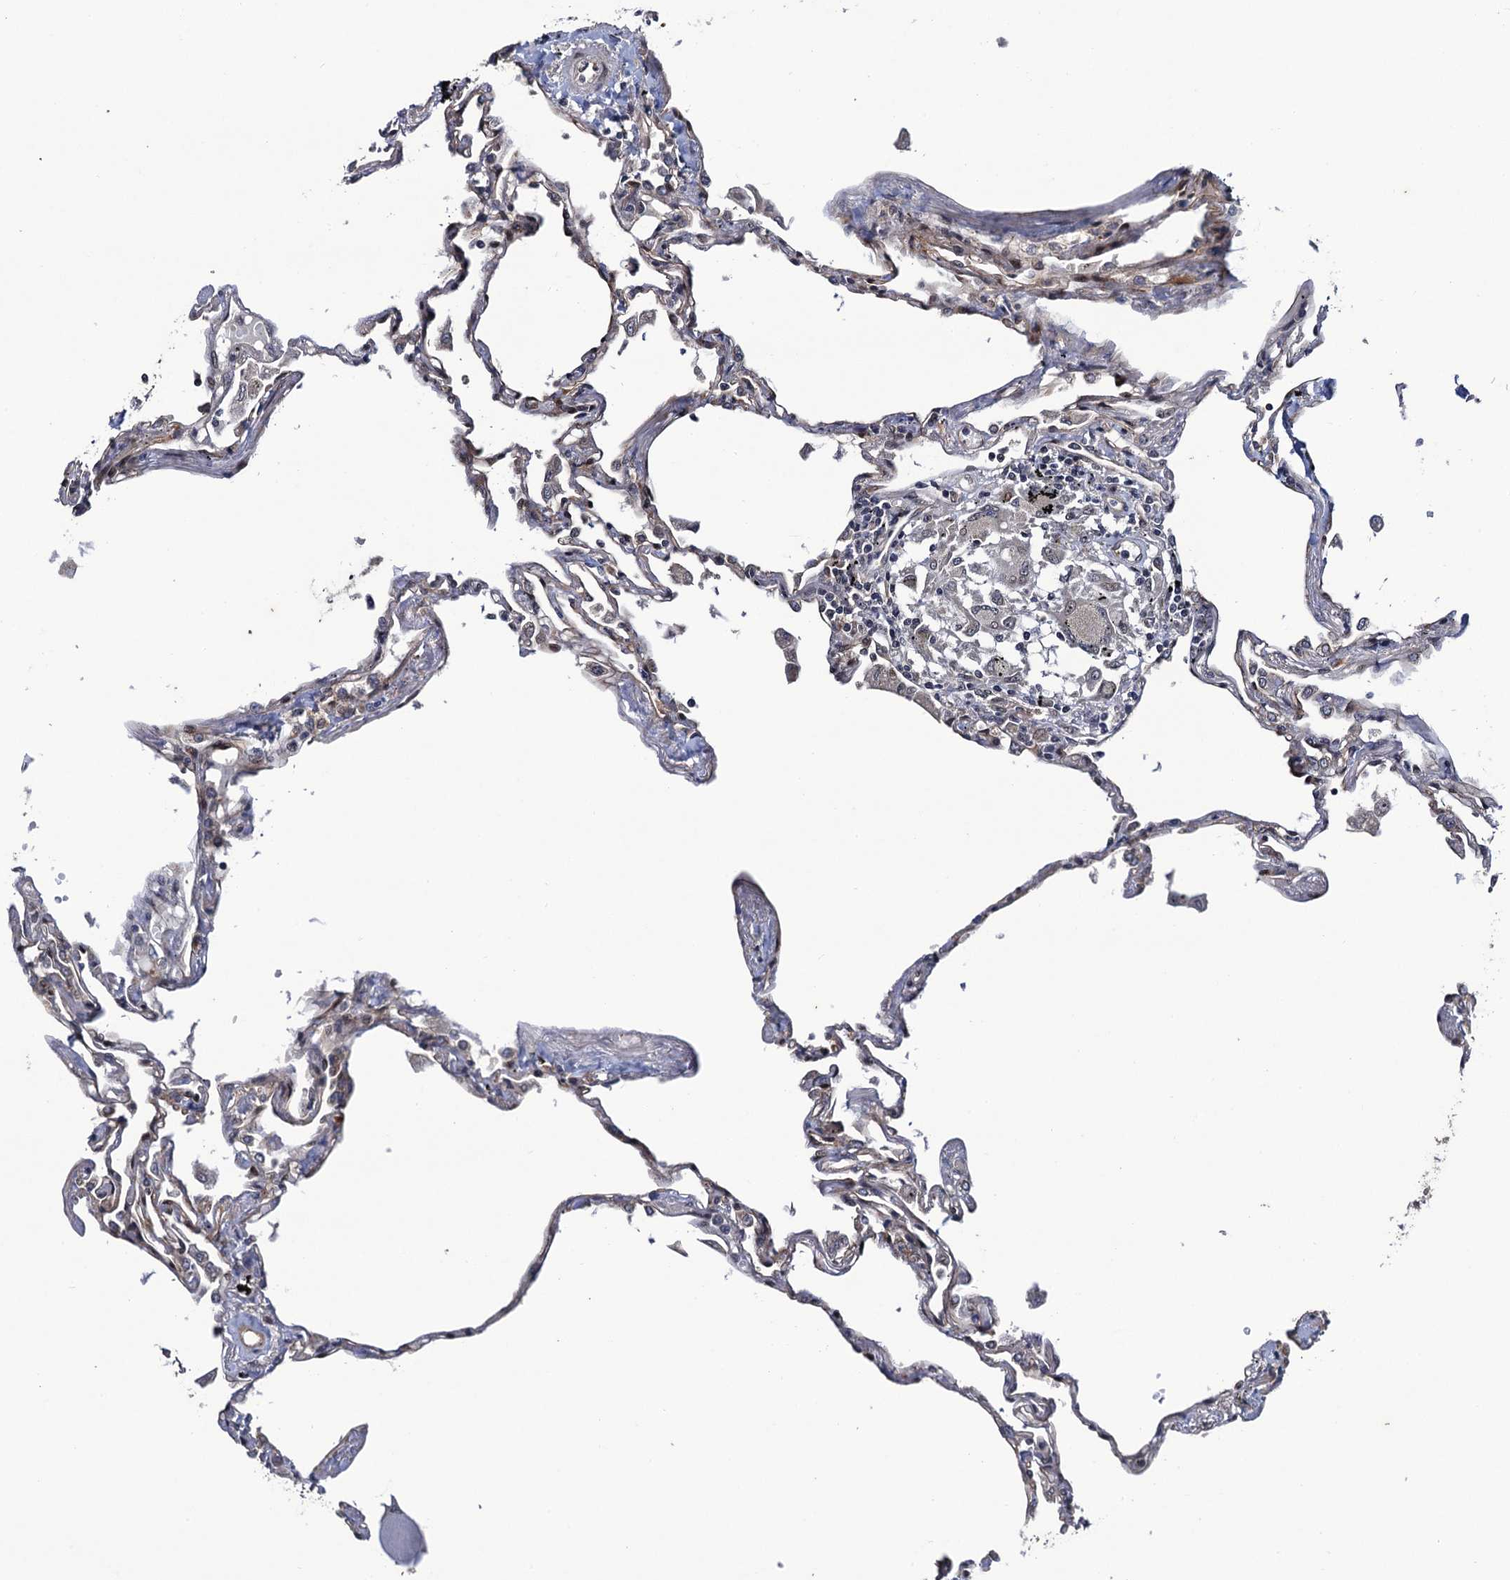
{"staining": {"intensity": "moderate", "quantity": "<25%", "location": "cytoplasmic/membranous,nuclear"}, "tissue": "lung", "cell_type": "Alveolar cells", "image_type": "normal", "snomed": [{"axis": "morphology", "description": "Normal tissue, NOS"}, {"axis": "topography", "description": "Lung"}], "caption": "The immunohistochemical stain shows moderate cytoplasmic/membranous,nuclear expression in alveolar cells of unremarkable lung.", "gene": "LRRC63", "patient": {"sex": "female", "age": 67}}